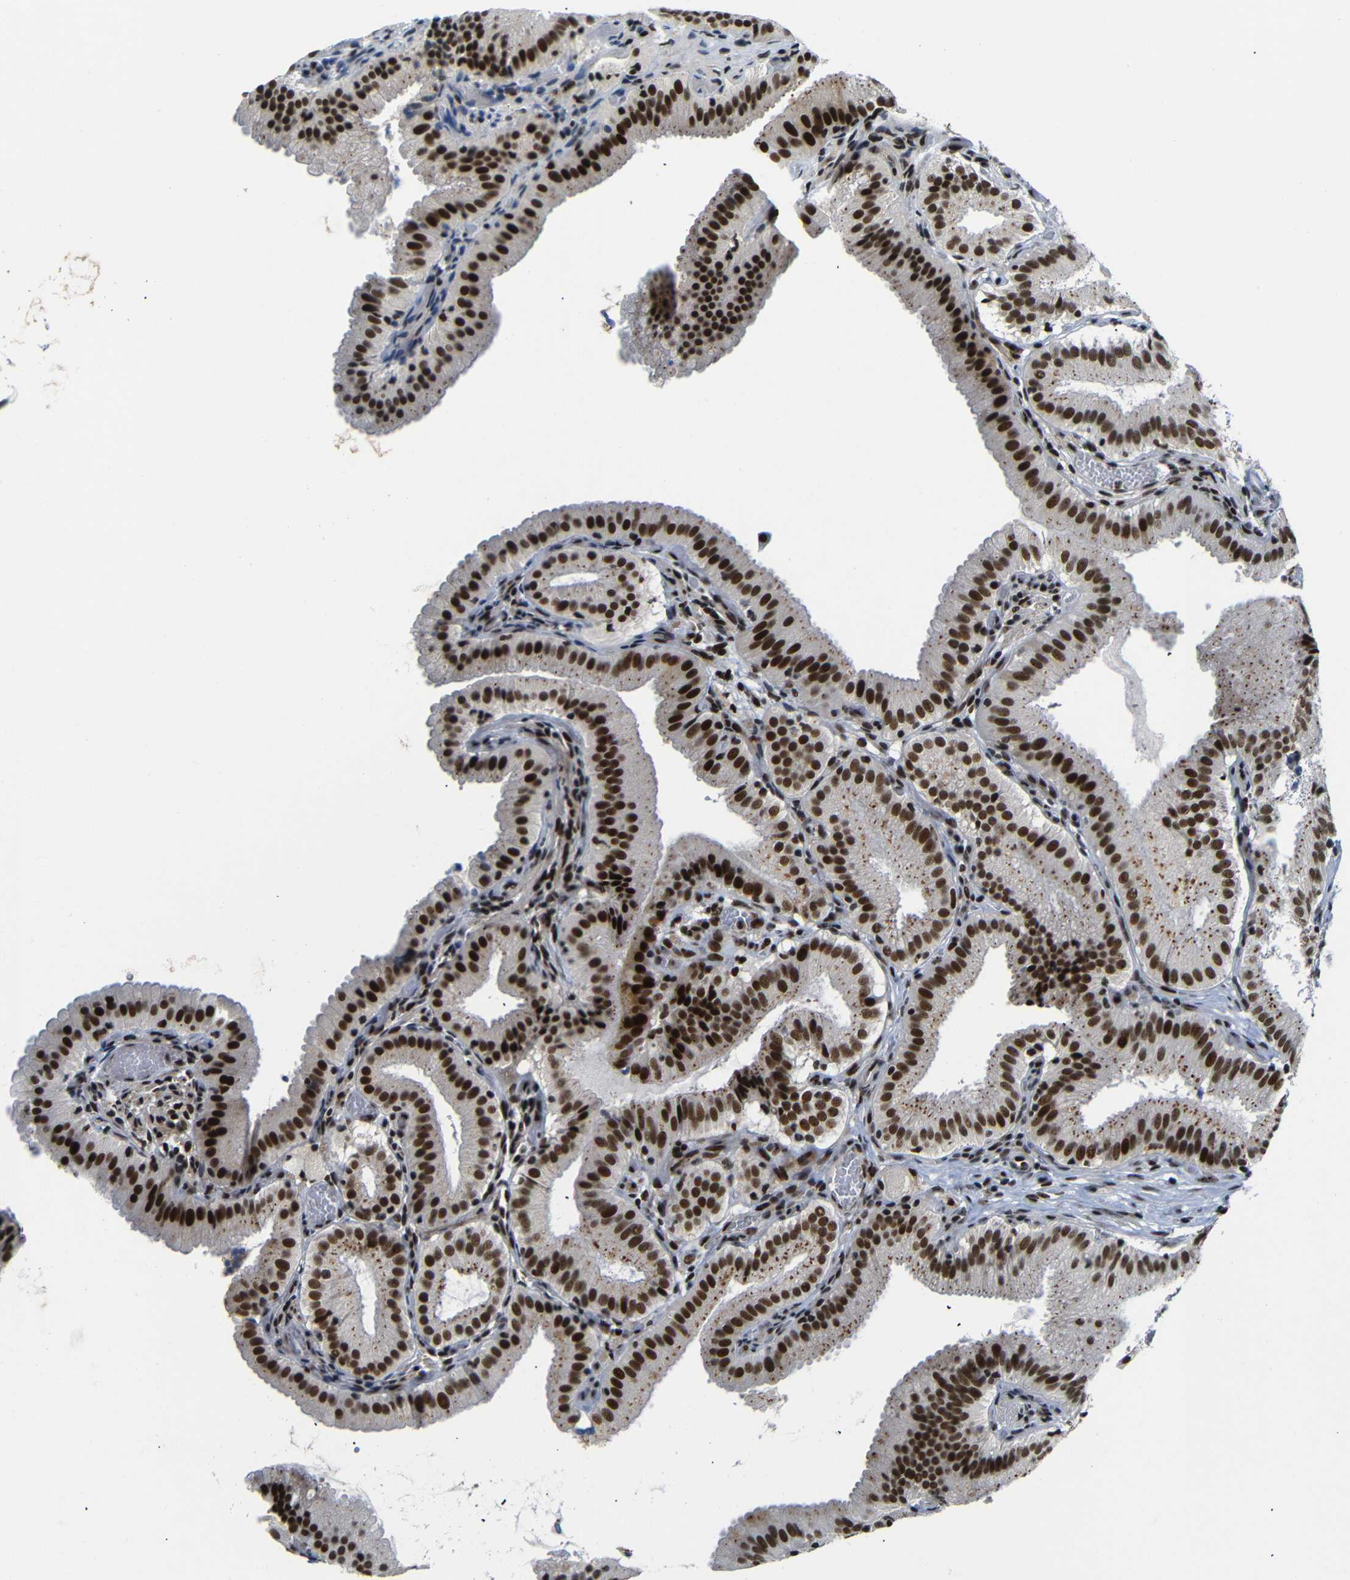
{"staining": {"intensity": "strong", "quantity": ">75%", "location": "nuclear"}, "tissue": "gallbladder", "cell_type": "Glandular cells", "image_type": "normal", "snomed": [{"axis": "morphology", "description": "Normal tissue, NOS"}, {"axis": "topography", "description": "Gallbladder"}], "caption": "Benign gallbladder shows strong nuclear expression in approximately >75% of glandular cells, visualized by immunohistochemistry. (IHC, brightfield microscopy, high magnification).", "gene": "SETDB2", "patient": {"sex": "male", "age": 54}}